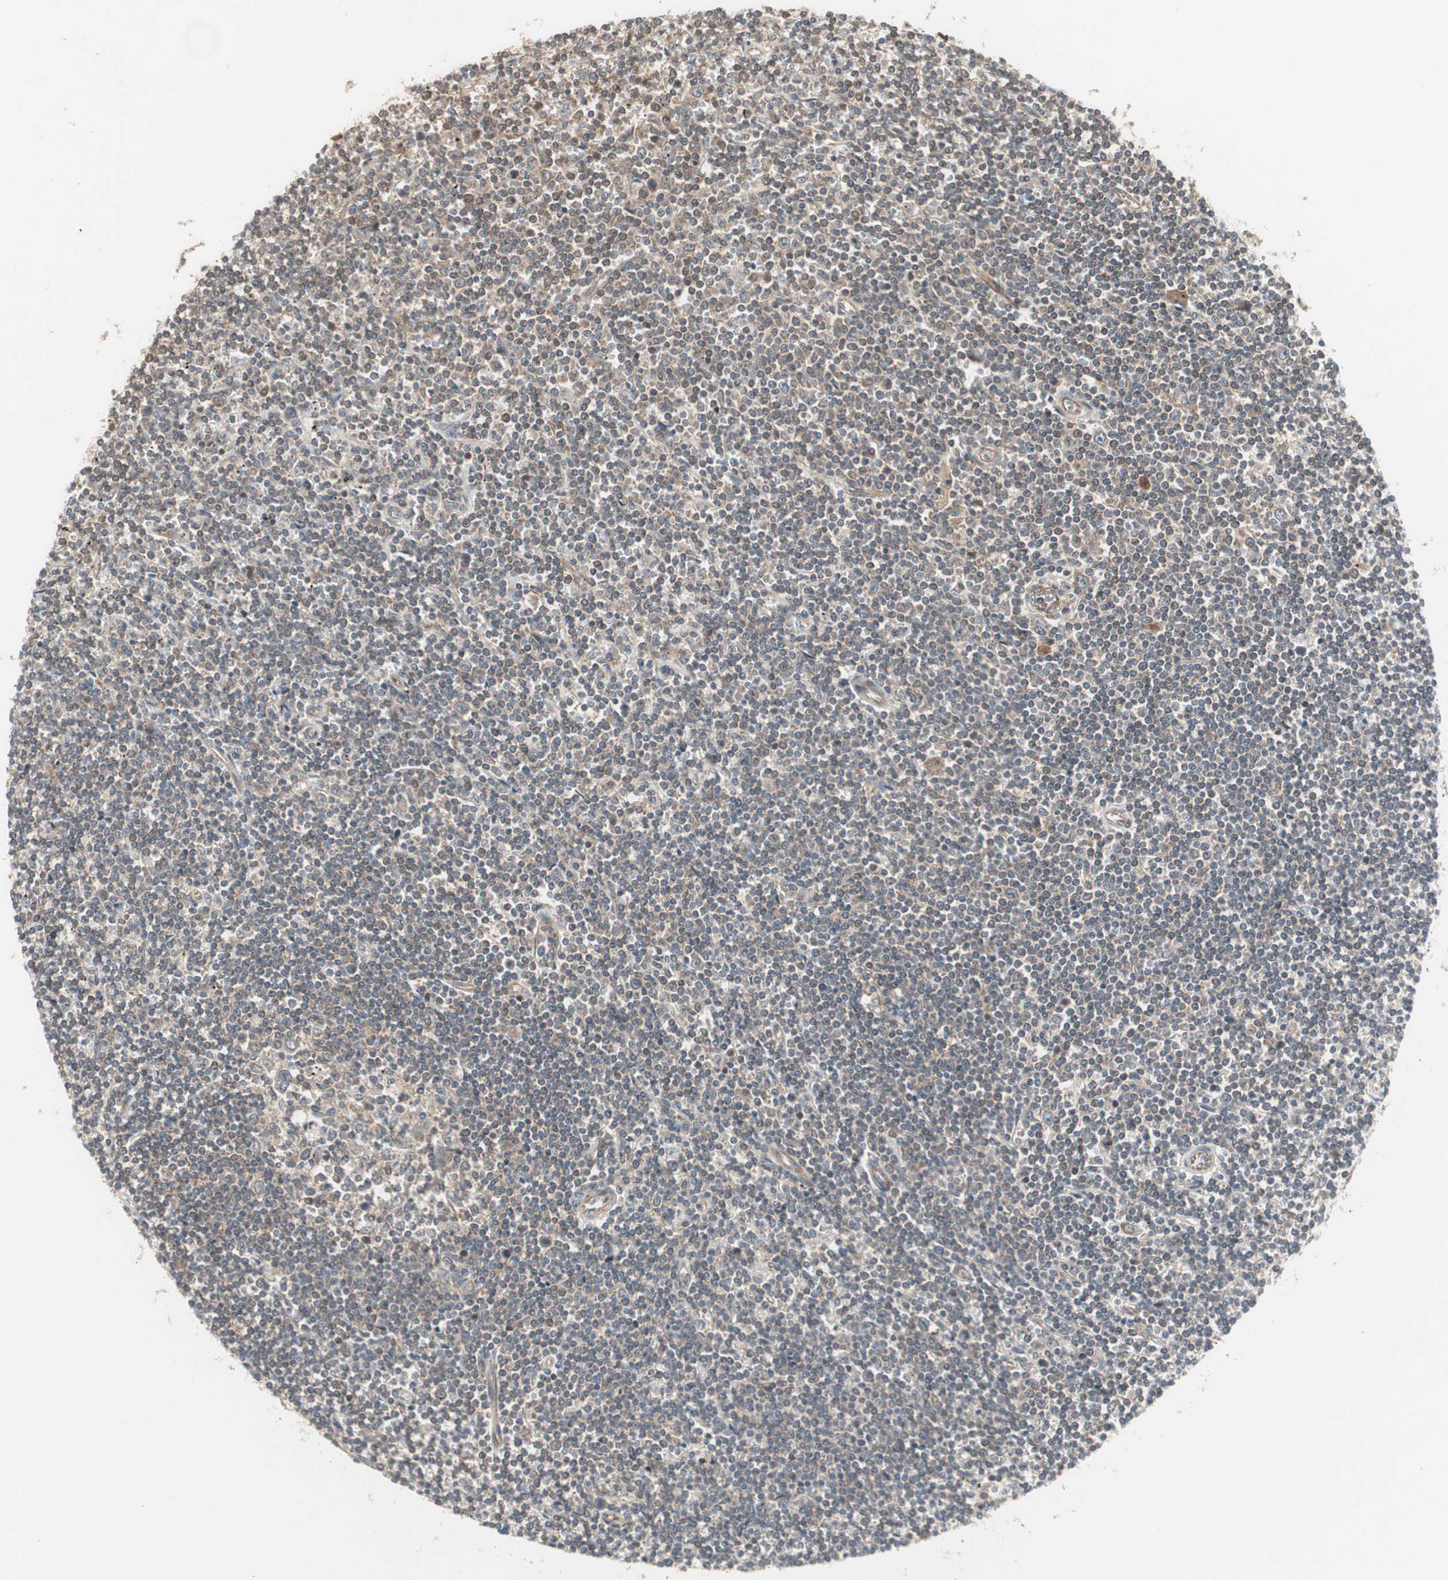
{"staining": {"intensity": "moderate", "quantity": ">75%", "location": "cytoplasmic/membranous"}, "tissue": "lymphoma", "cell_type": "Tumor cells", "image_type": "cancer", "snomed": [{"axis": "morphology", "description": "Malignant lymphoma, non-Hodgkin's type, Low grade"}, {"axis": "topography", "description": "Spleen"}], "caption": "Low-grade malignant lymphoma, non-Hodgkin's type stained with immunohistochemistry (IHC) displays moderate cytoplasmic/membranous staining in about >75% of tumor cells. Immunohistochemistry (ihc) stains the protein in brown and the nuclei are stained blue.", "gene": "PFDN1", "patient": {"sex": "male", "age": 76}}